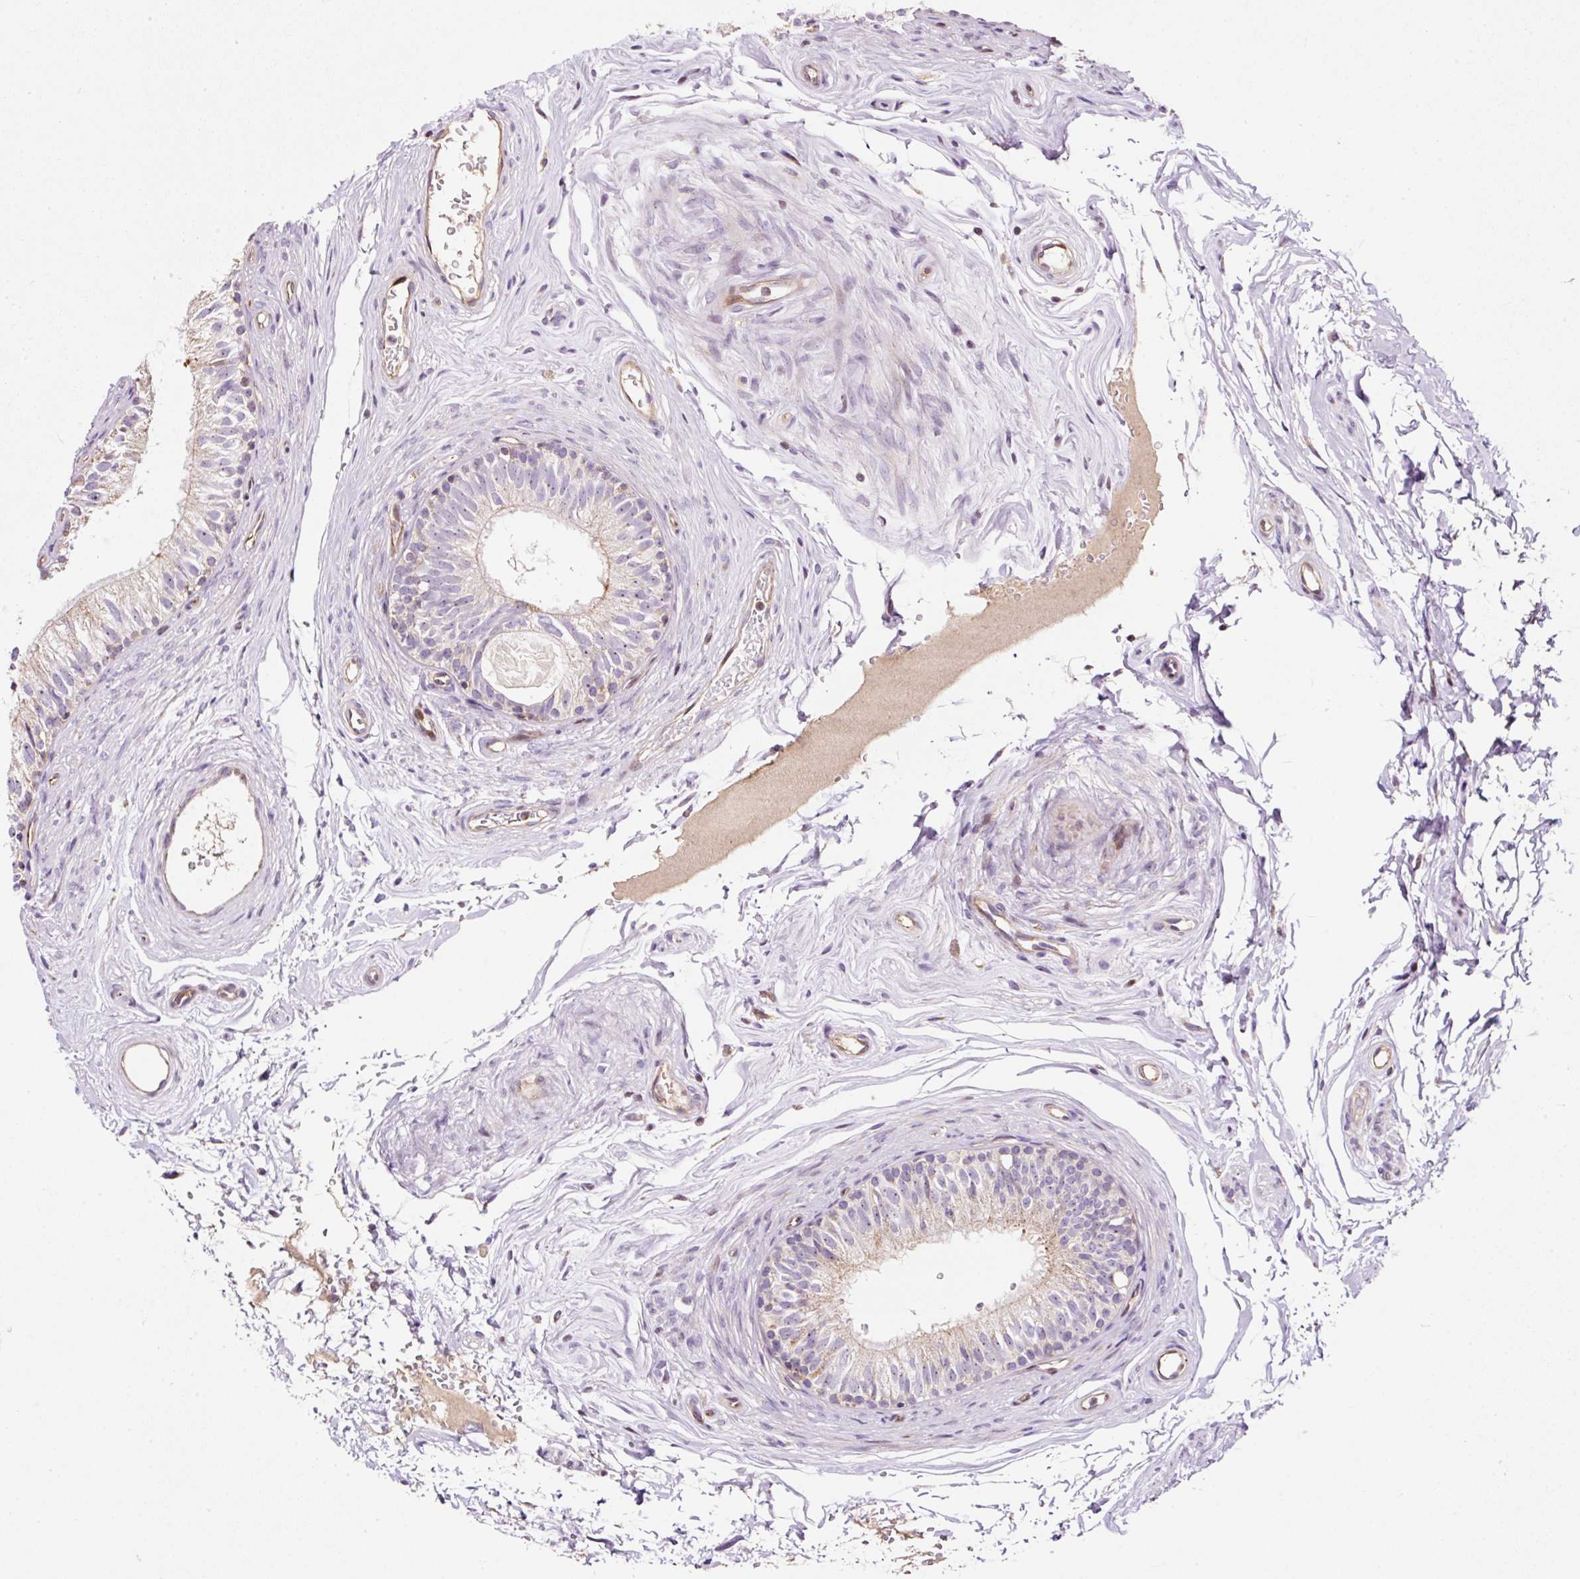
{"staining": {"intensity": "weak", "quantity": "25%-75%", "location": "cytoplasmic/membranous"}, "tissue": "epididymis", "cell_type": "Glandular cells", "image_type": "normal", "snomed": [{"axis": "morphology", "description": "Normal tissue, NOS"}, {"axis": "topography", "description": "Epididymis"}], "caption": "Glandular cells exhibit weak cytoplasmic/membranous staining in approximately 25%-75% of cells in unremarkable epididymis. The protein is stained brown, and the nuclei are stained in blue (DAB IHC with brightfield microscopy, high magnification).", "gene": "BOLA3", "patient": {"sex": "male", "age": 45}}